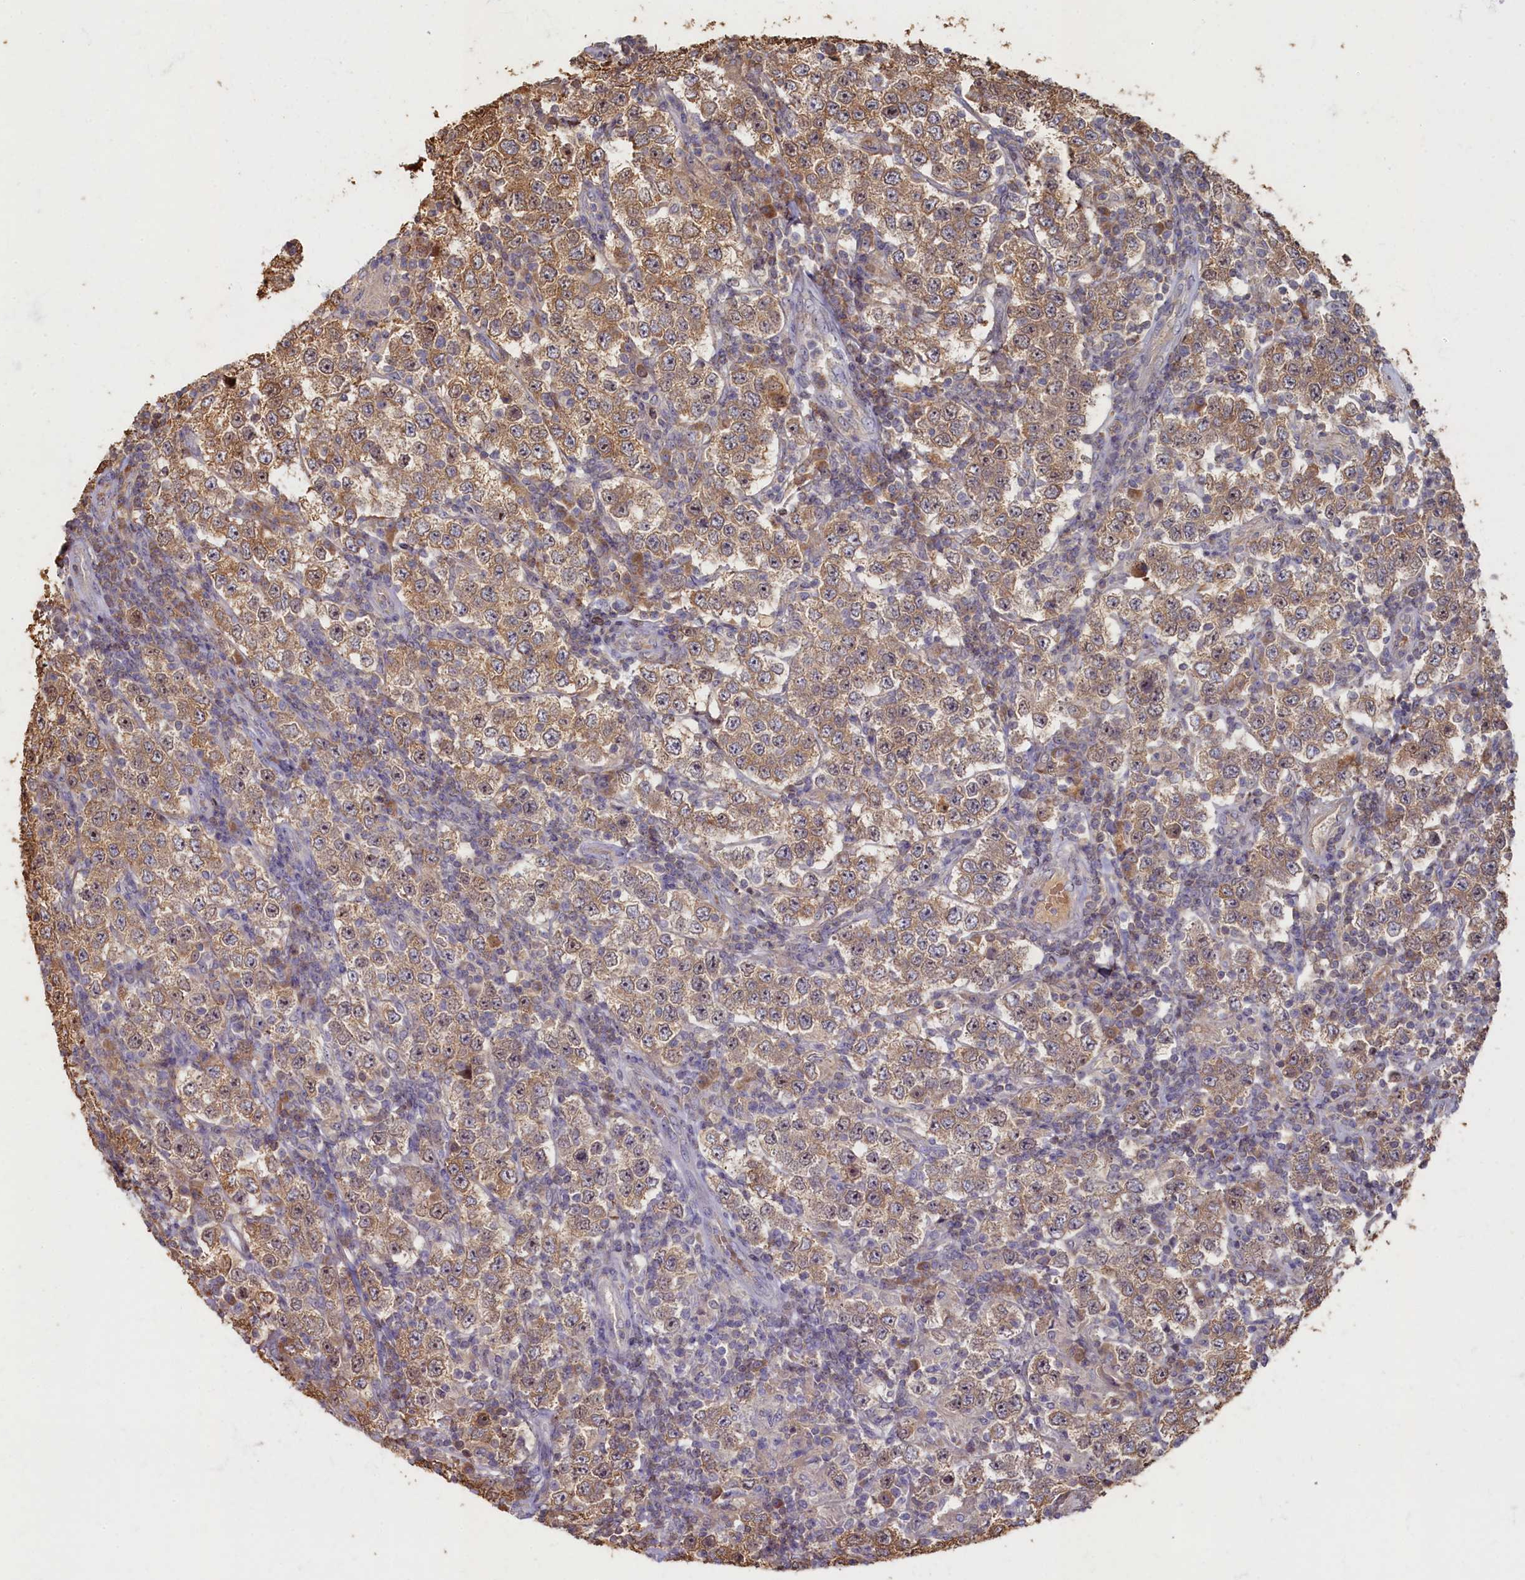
{"staining": {"intensity": "moderate", "quantity": ">75%", "location": "cytoplasmic/membranous,nuclear"}, "tissue": "testis cancer", "cell_type": "Tumor cells", "image_type": "cancer", "snomed": [{"axis": "morphology", "description": "Normal tissue, NOS"}, {"axis": "morphology", "description": "Urothelial carcinoma, High grade"}, {"axis": "morphology", "description": "Seminoma, NOS"}, {"axis": "morphology", "description": "Carcinoma, Embryonal, NOS"}, {"axis": "topography", "description": "Urinary bladder"}, {"axis": "topography", "description": "Testis"}], "caption": "This is an image of IHC staining of seminoma (testis), which shows moderate positivity in the cytoplasmic/membranous and nuclear of tumor cells.", "gene": "HUNK", "patient": {"sex": "male", "age": 41}}